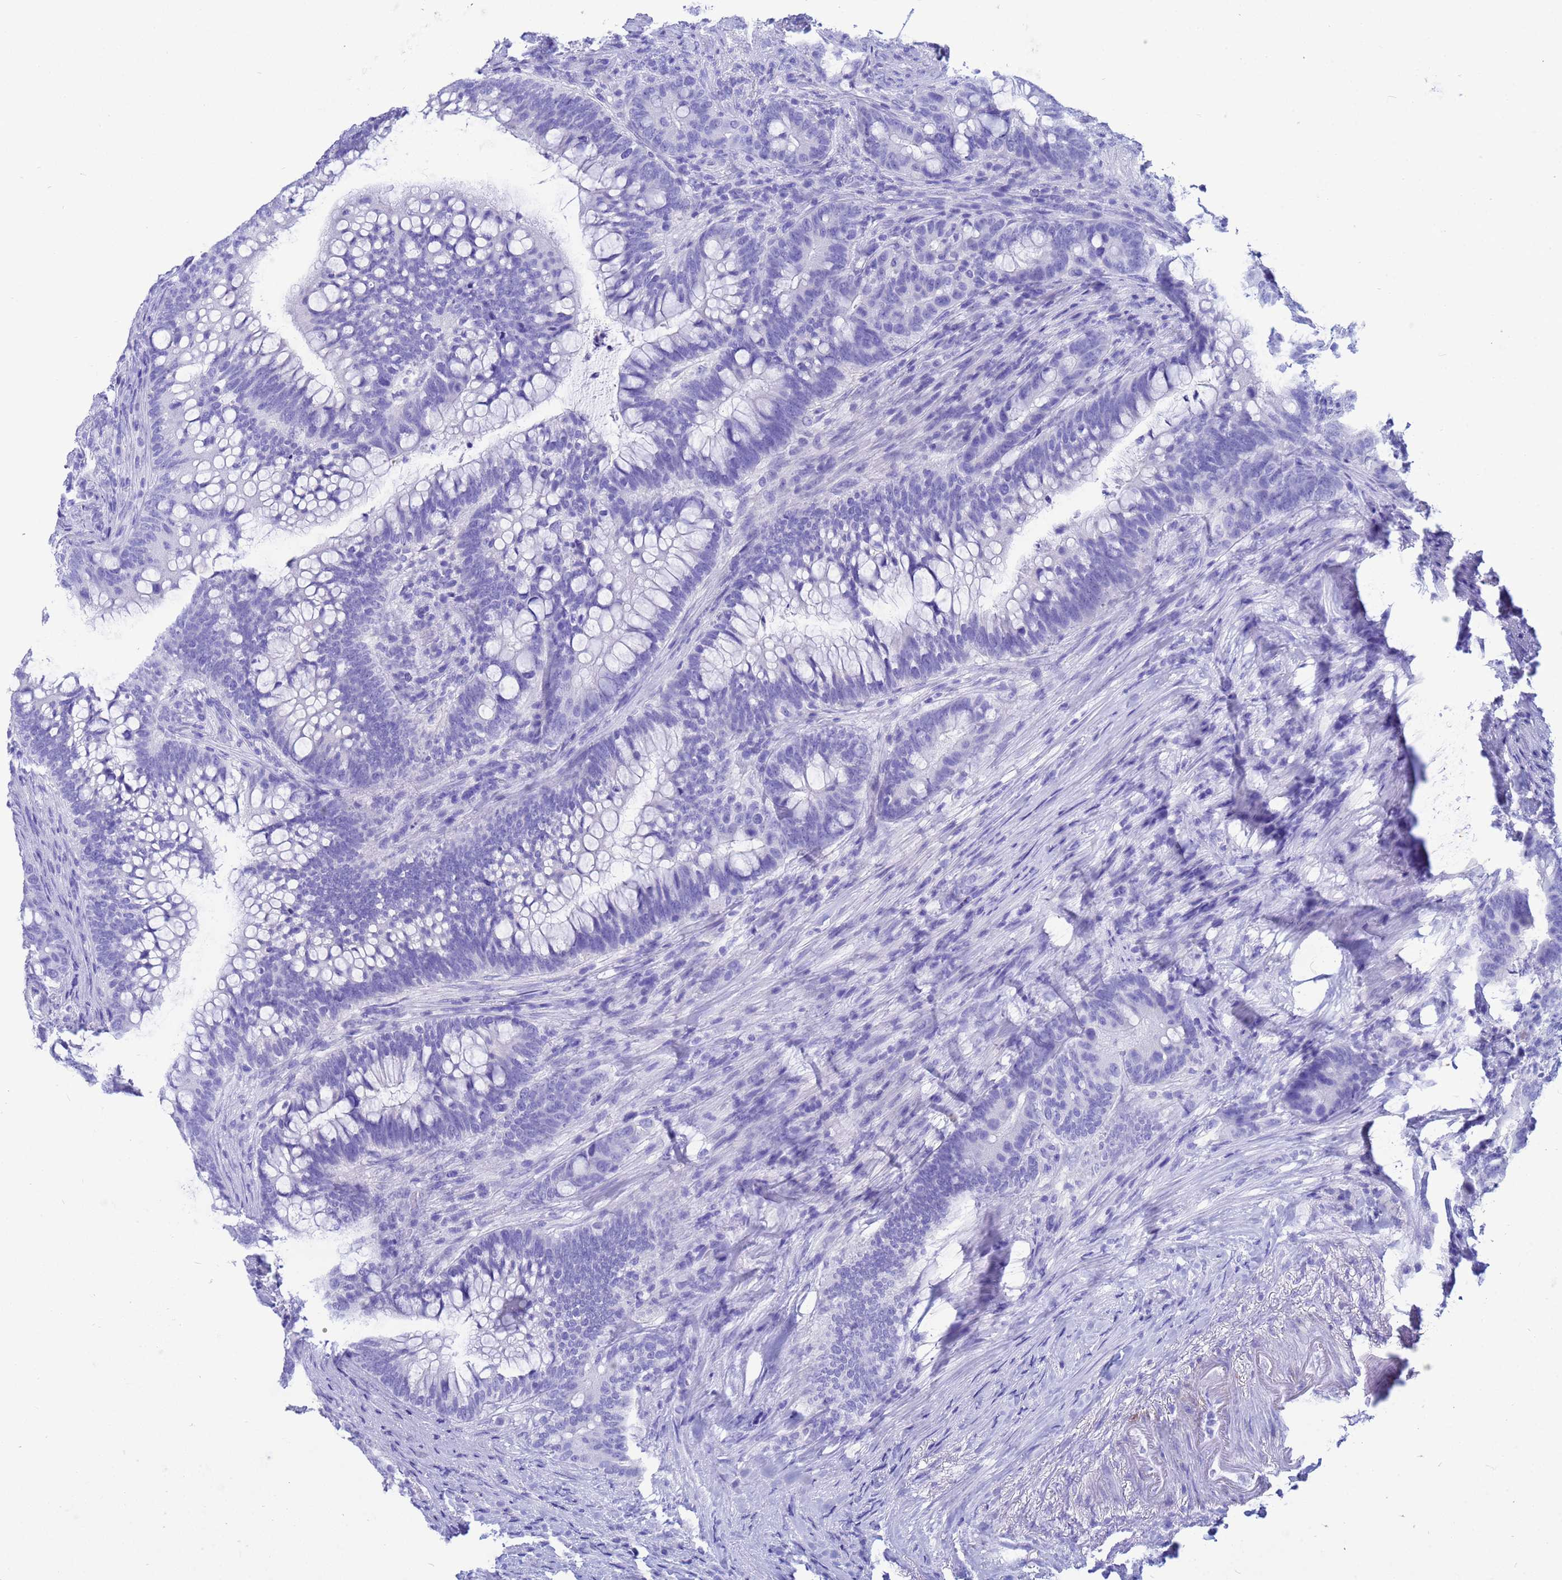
{"staining": {"intensity": "negative", "quantity": "none", "location": "none"}, "tissue": "colorectal cancer", "cell_type": "Tumor cells", "image_type": "cancer", "snomed": [{"axis": "morphology", "description": "Adenocarcinoma, NOS"}, {"axis": "topography", "description": "Colon"}], "caption": "Tumor cells show no significant protein expression in adenocarcinoma (colorectal).", "gene": "AKR1C2", "patient": {"sex": "female", "age": 66}}